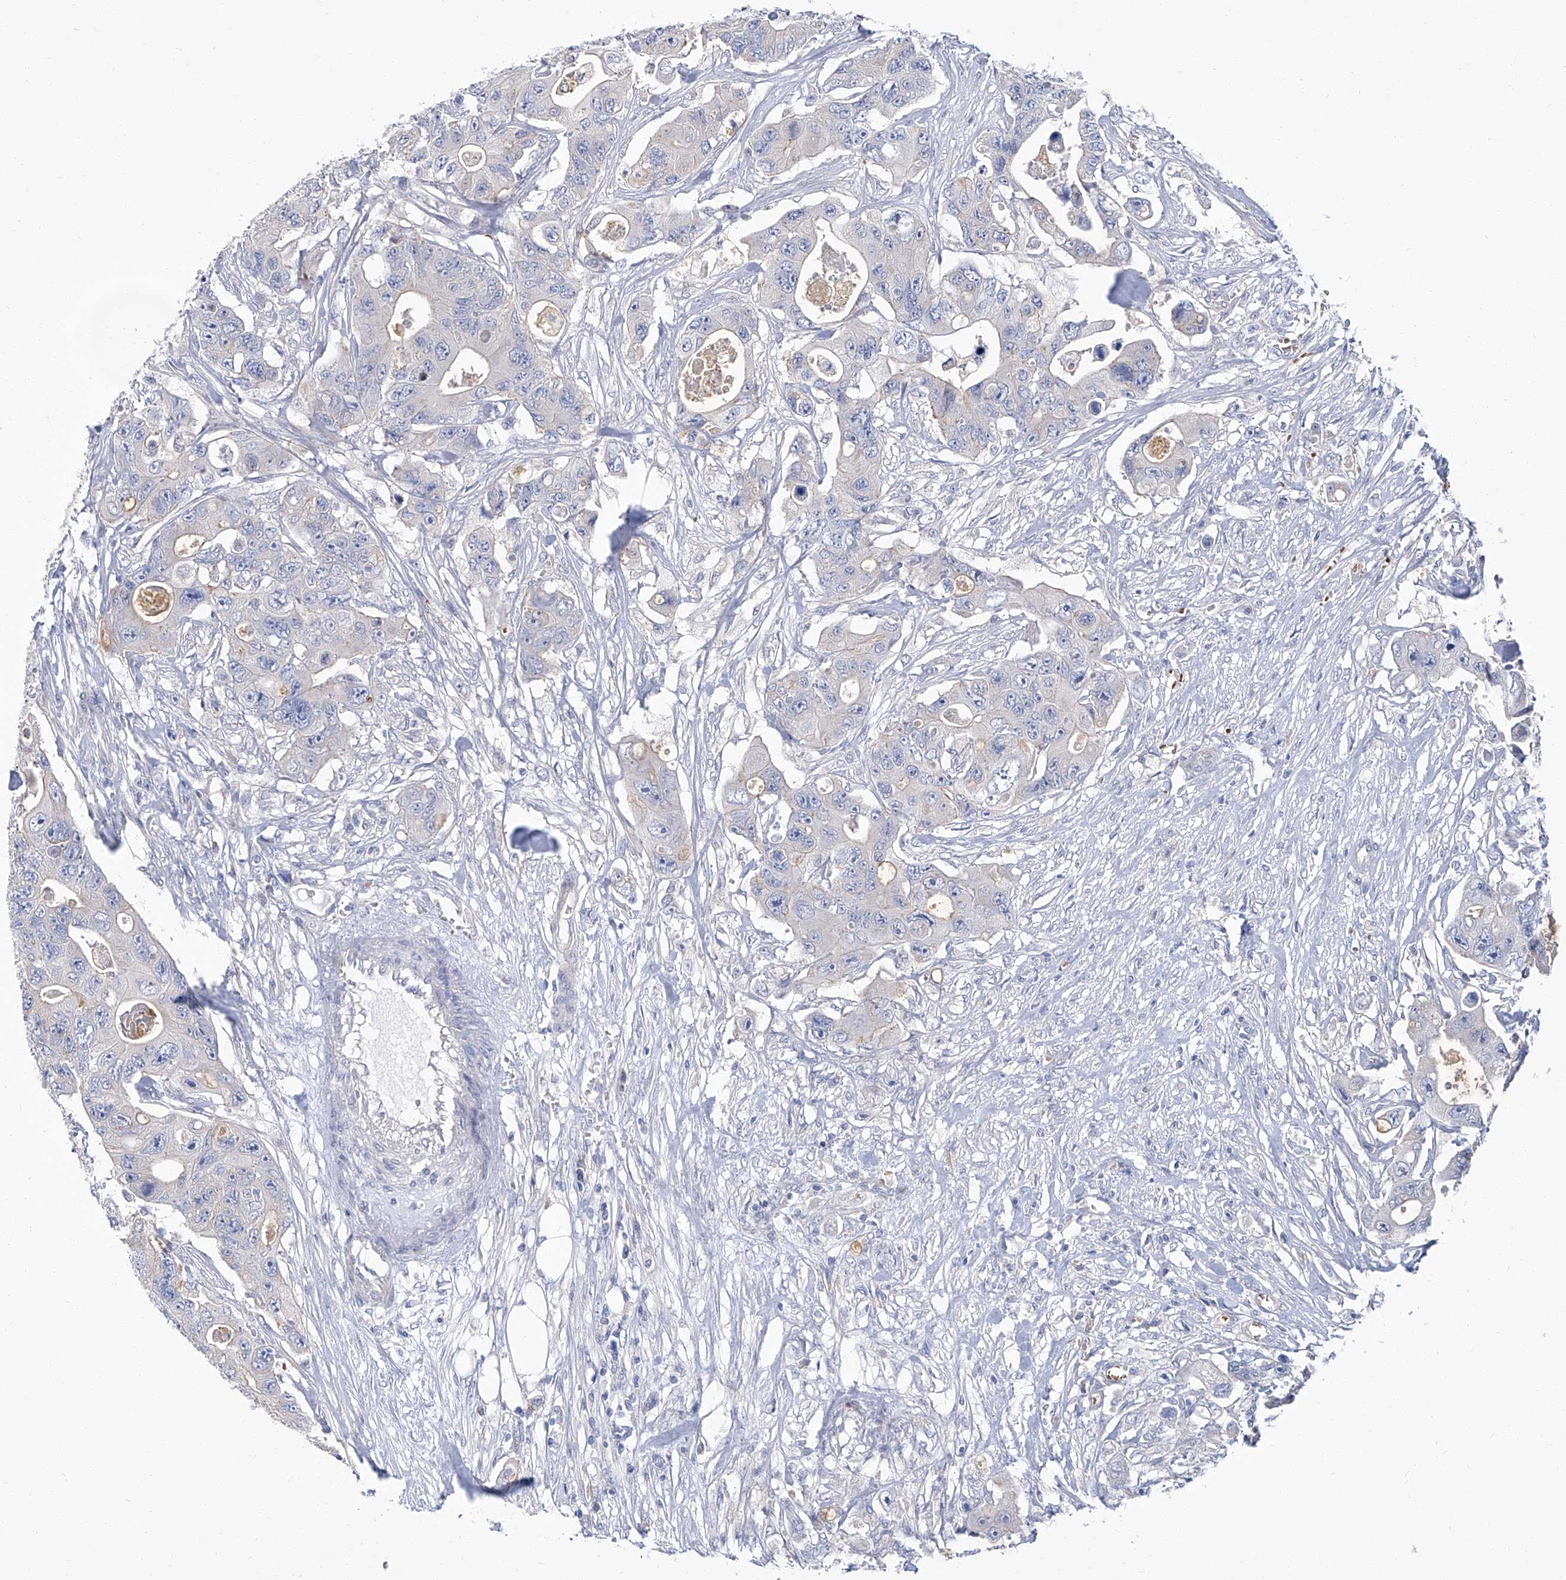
{"staining": {"intensity": "negative", "quantity": "none", "location": "none"}, "tissue": "colorectal cancer", "cell_type": "Tumor cells", "image_type": "cancer", "snomed": [{"axis": "morphology", "description": "Adenocarcinoma, NOS"}, {"axis": "topography", "description": "Colon"}], "caption": "DAB immunohistochemical staining of human colorectal cancer (adenocarcinoma) reveals no significant staining in tumor cells.", "gene": "PARD3", "patient": {"sex": "female", "age": 46}}